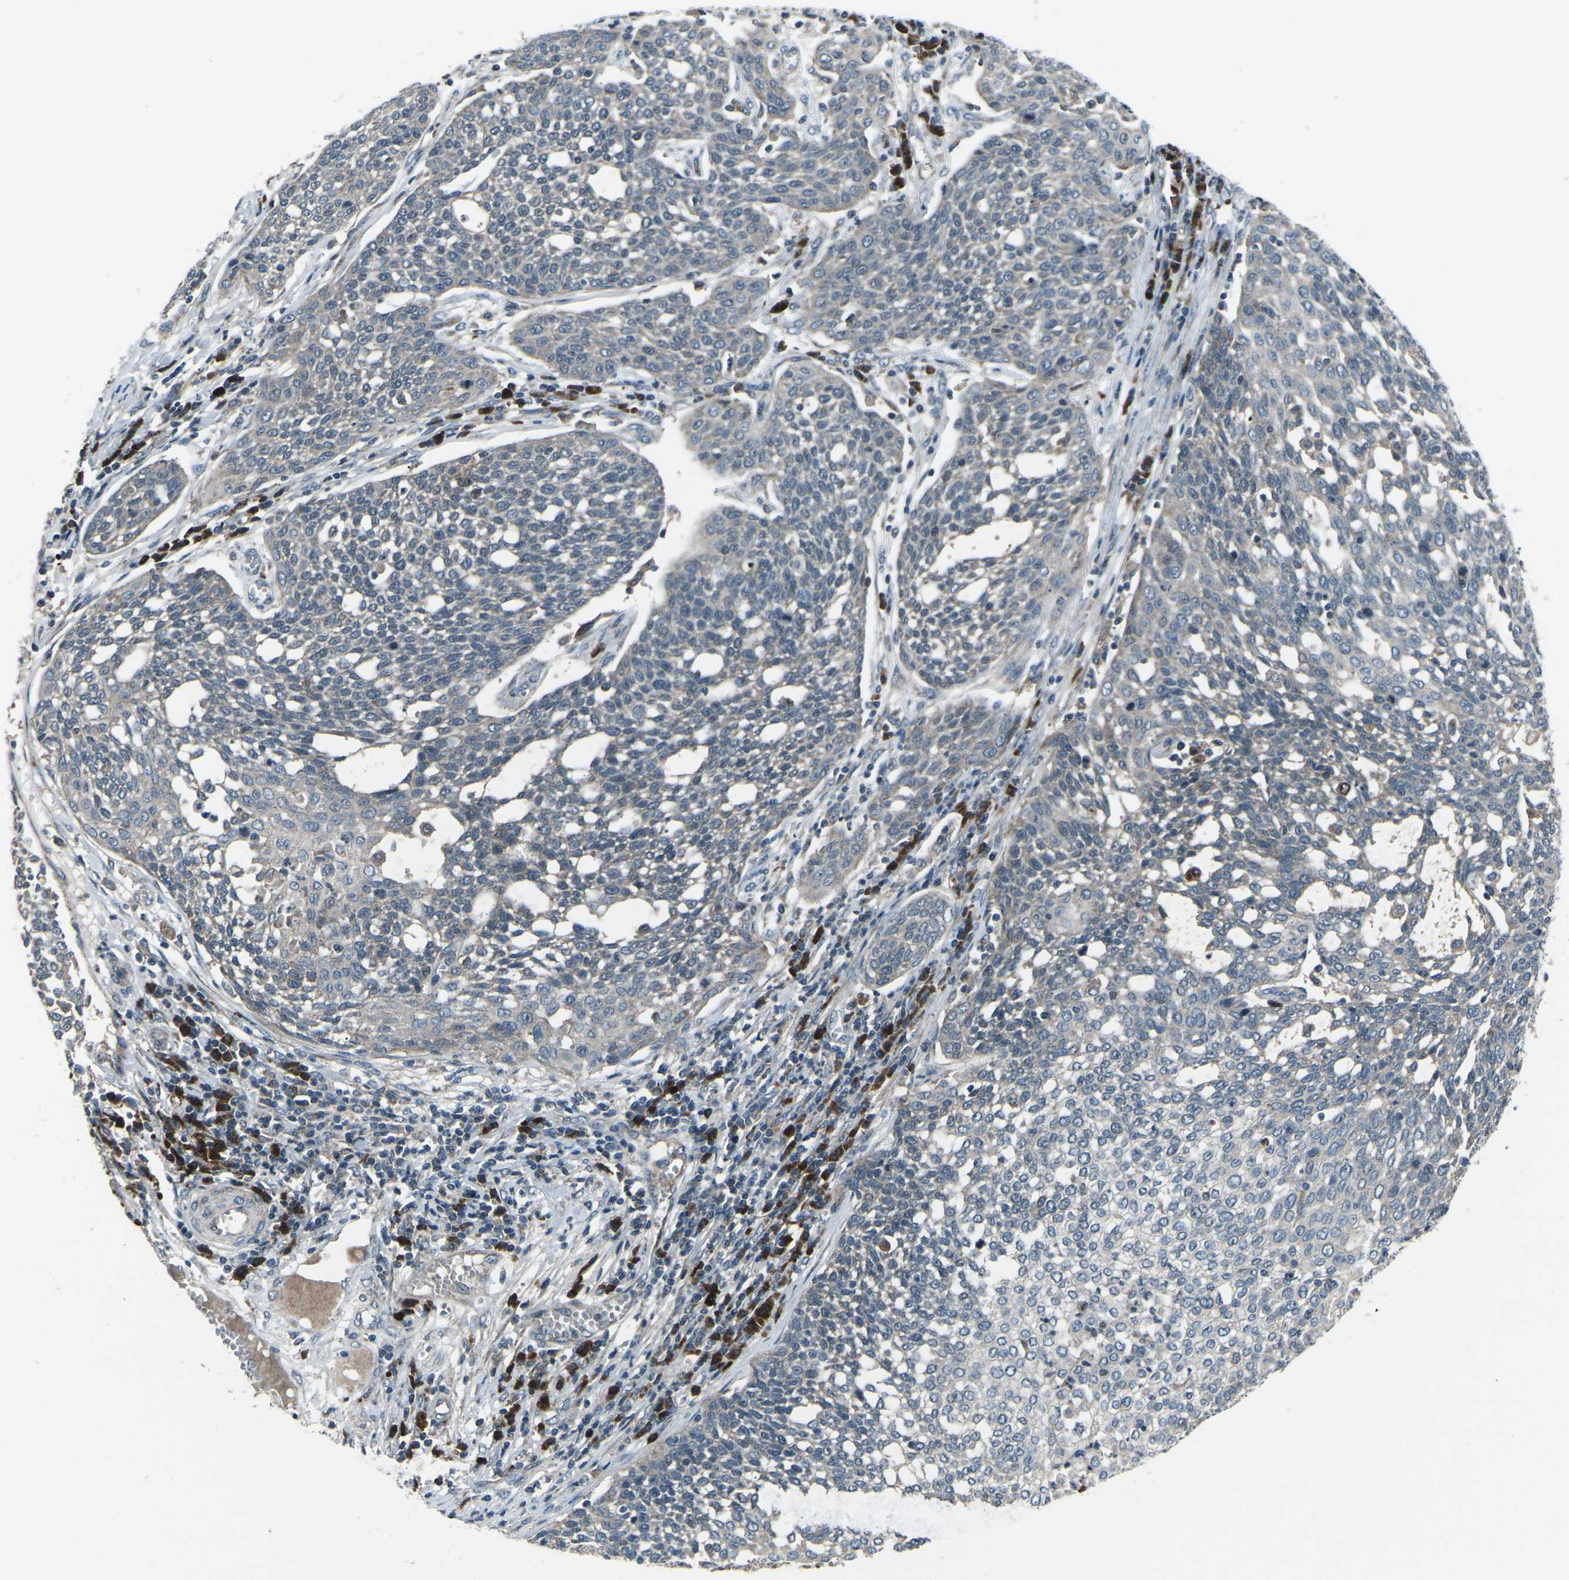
{"staining": {"intensity": "negative", "quantity": "none", "location": "none"}, "tissue": "cervical cancer", "cell_type": "Tumor cells", "image_type": "cancer", "snomed": [{"axis": "morphology", "description": "Squamous cell carcinoma, NOS"}, {"axis": "topography", "description": "Cervix"}], "caption": "Tumor cells show no significant expression in squamous cell carcinoma (cervical). (Immunohistochemistry (ihc), brightfield microscopy, high magnification).", "gene": "CDK16", "patient": {"sex": "female", "age": 34}}